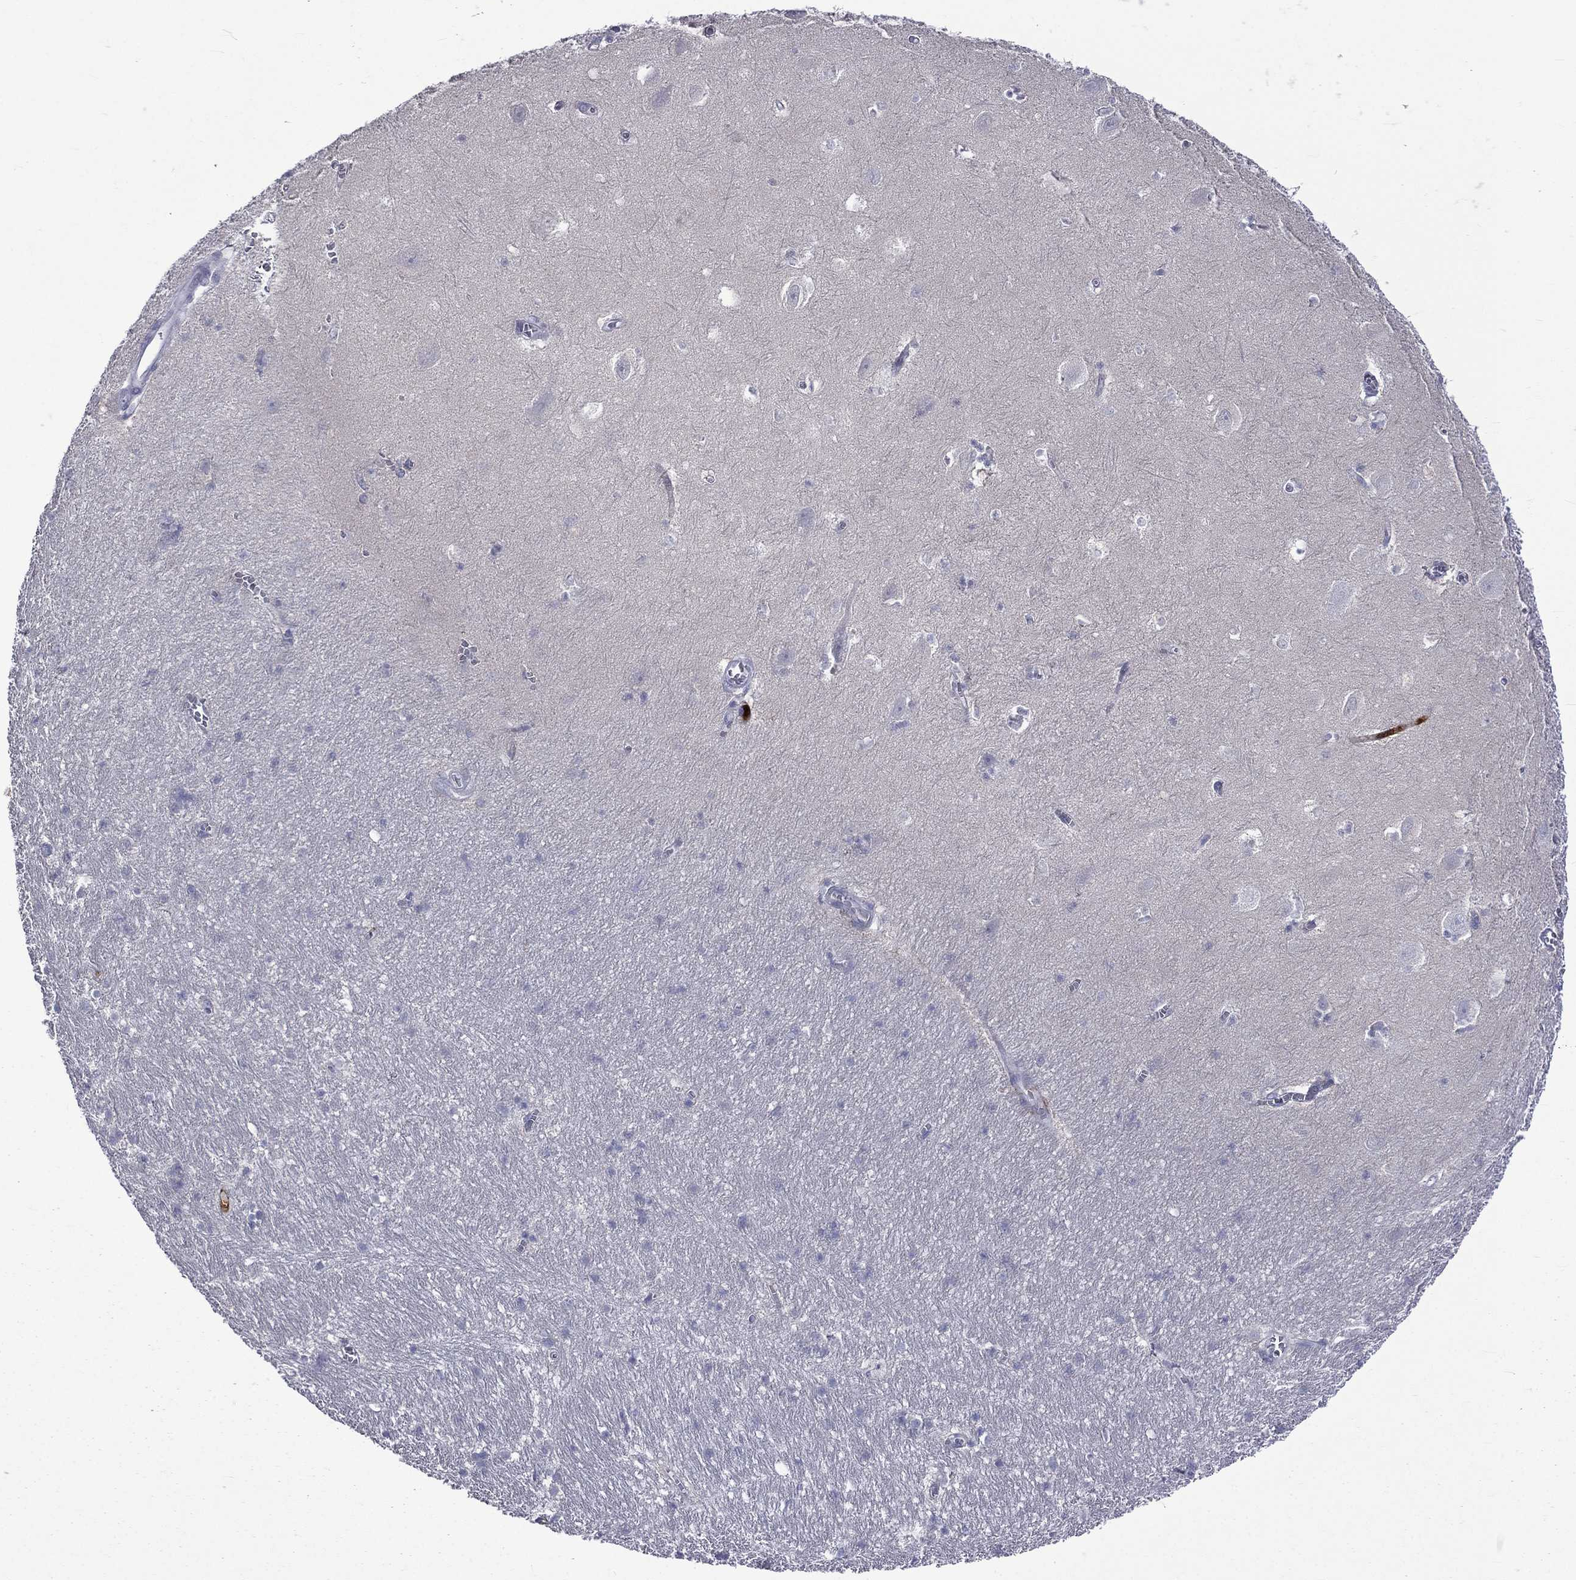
{"staining": {"intensity": "negative", "quantity": "none", "location": "none"}, "tissue": "hippocampus", "cell_type": "Glial cells", "image_type": "normal", "snomed": [{"axis": "morphology", "description": "Normal tissue, NOS"}, {"axis": "topography", "description": "Hippocampus"}], "caption": "Glial cells show no significant protein staining in benign hippocampus. (Immunohistochemistry (ihc), brightfield microscopy, high magnification).", "gene": "ELANE", "patient": {"sex": "female", "age": 64}}